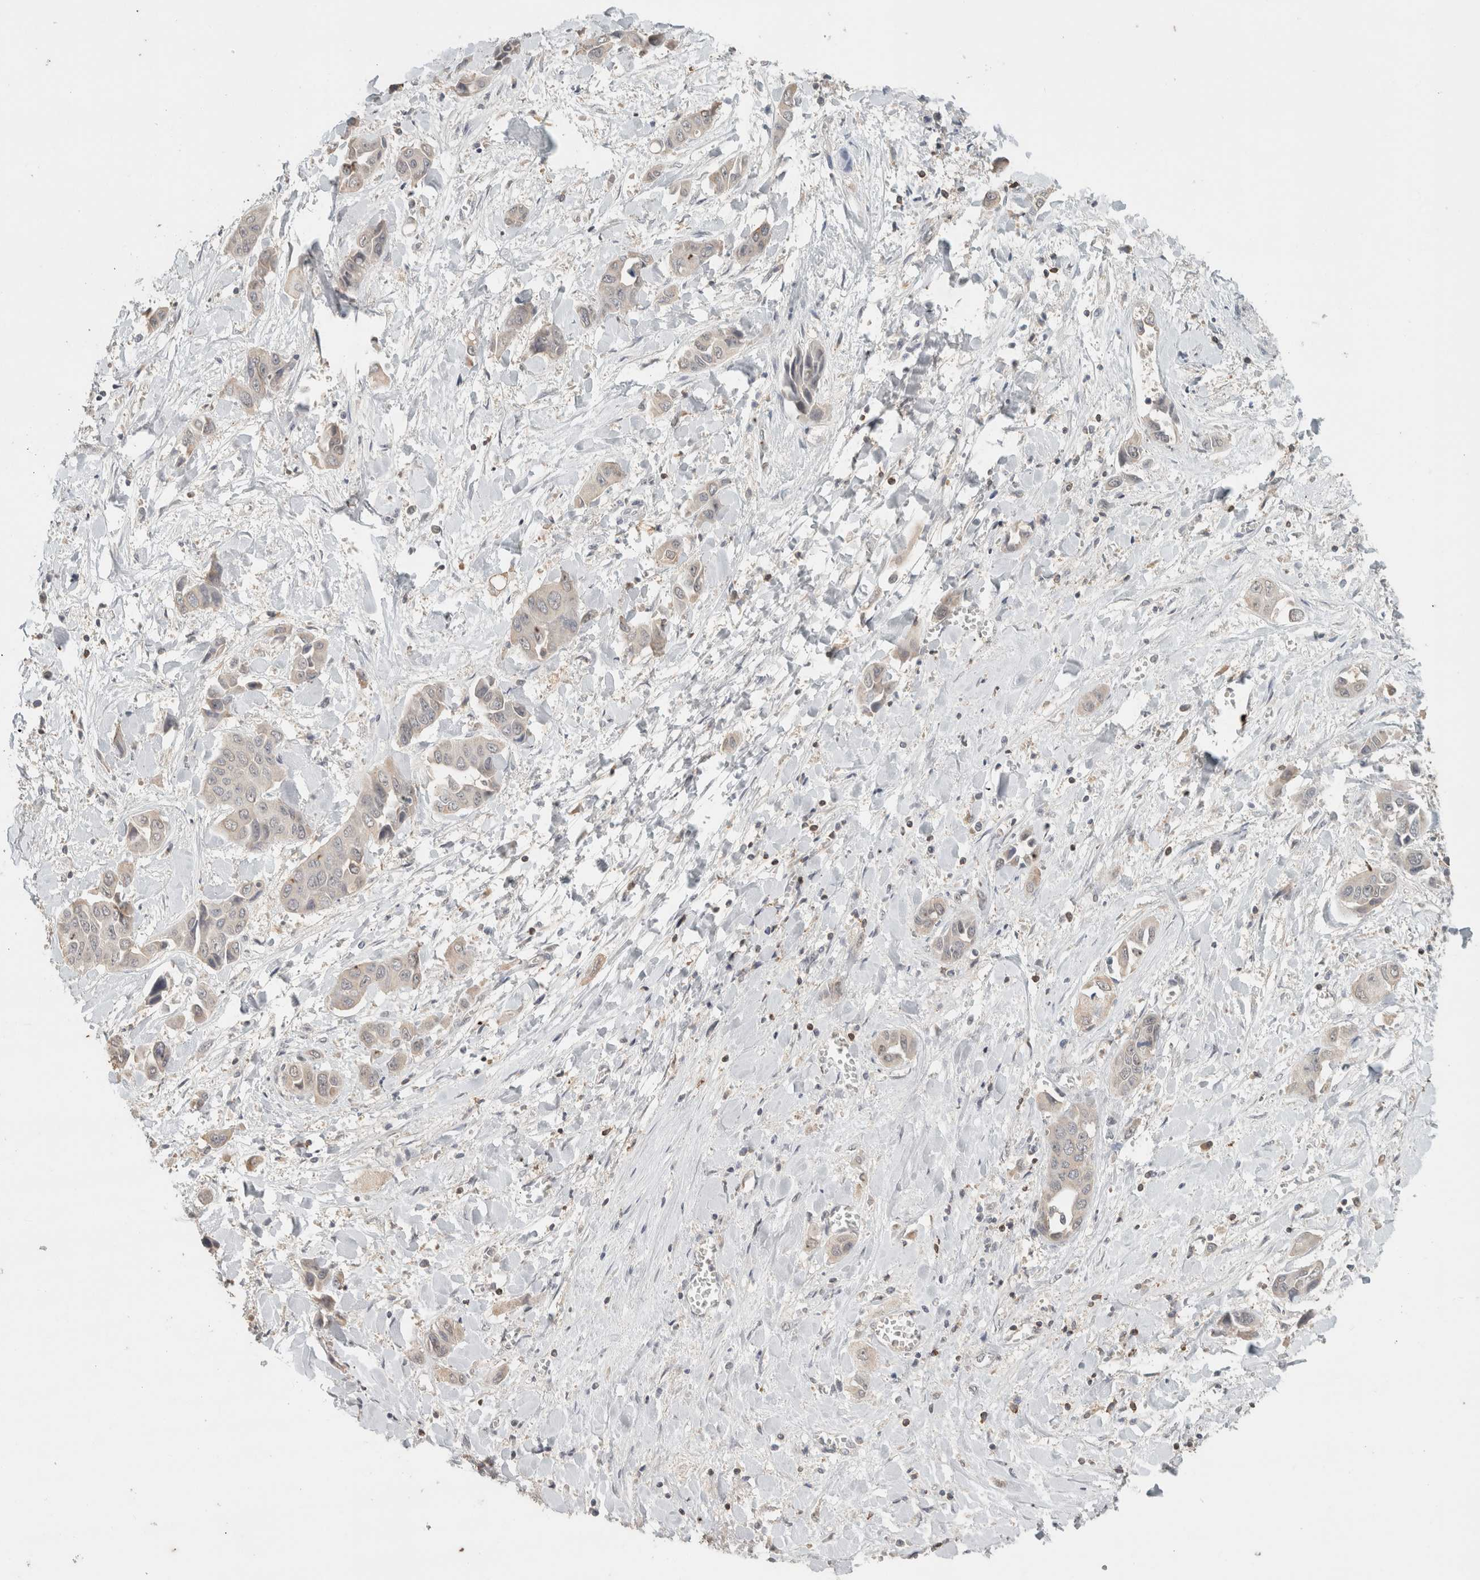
{"staining": {"intensity": "negative", "quantity": "none", "location": "none"}, "tissue": "liver cancer", "cell_type": "Tumor cells", "image_type": "cancer", "snomed": [{"axis": "morphology", "description": "Cholangiocarcinoma"}, {"axis": "topography", "description": "Liver"}], "caption": "Protein analysis of liver cancer (cholangiocarcinoma) demonstrates no significant positivity in tumor cells.", "gene": "TRAT1", "patient": {"sex": "female", "age": 52}}